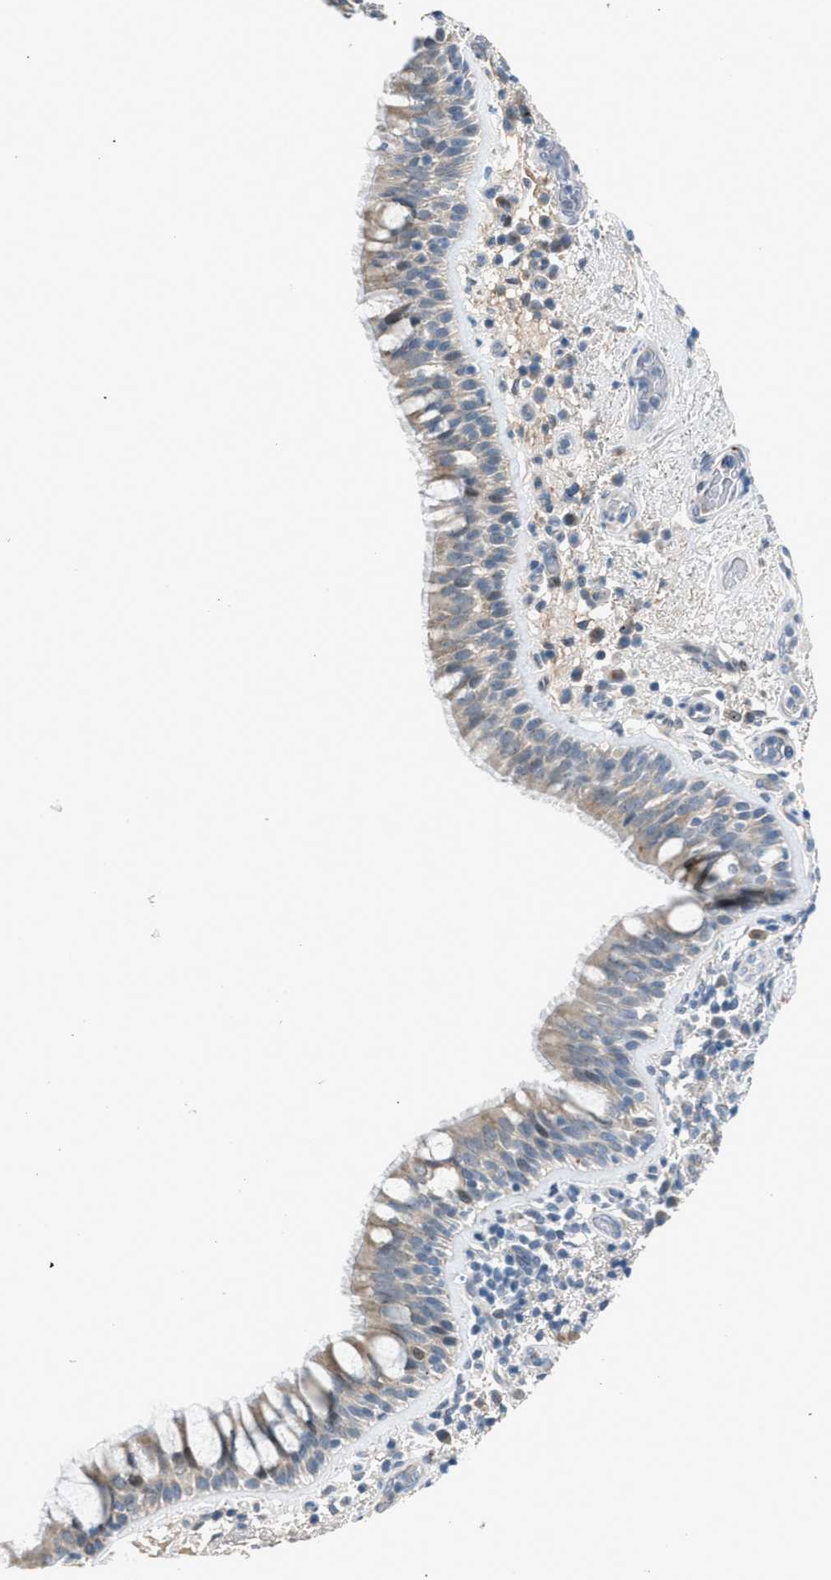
{"staining": {"intensity": "weak", "quantity": "25%-75%", "location": "cytoplasmic/membranous"}, "tissue": "bronchus", "cell_type": "Respiratory epithelial cells", "image_type": "normal", "snomed": [{"axis": "morphology", "description": "Normal tissue, NOS"}, {"axis": "morphology", "description": "Inflammation, NOS"}, {"axis": "topography", "description": "Cartilage tissue"}, {"axis": "topography", "description": "Bronchus"}], "caption": "Unremarkable bronchus was stained to show a protein in brown. There is low levels of weak cytoplasmic/membranous staining in approximately 25%-75% of respiratory epithelial cells.", "gene": "RNF41", "patient": {"sex": "male", "age": 77}}